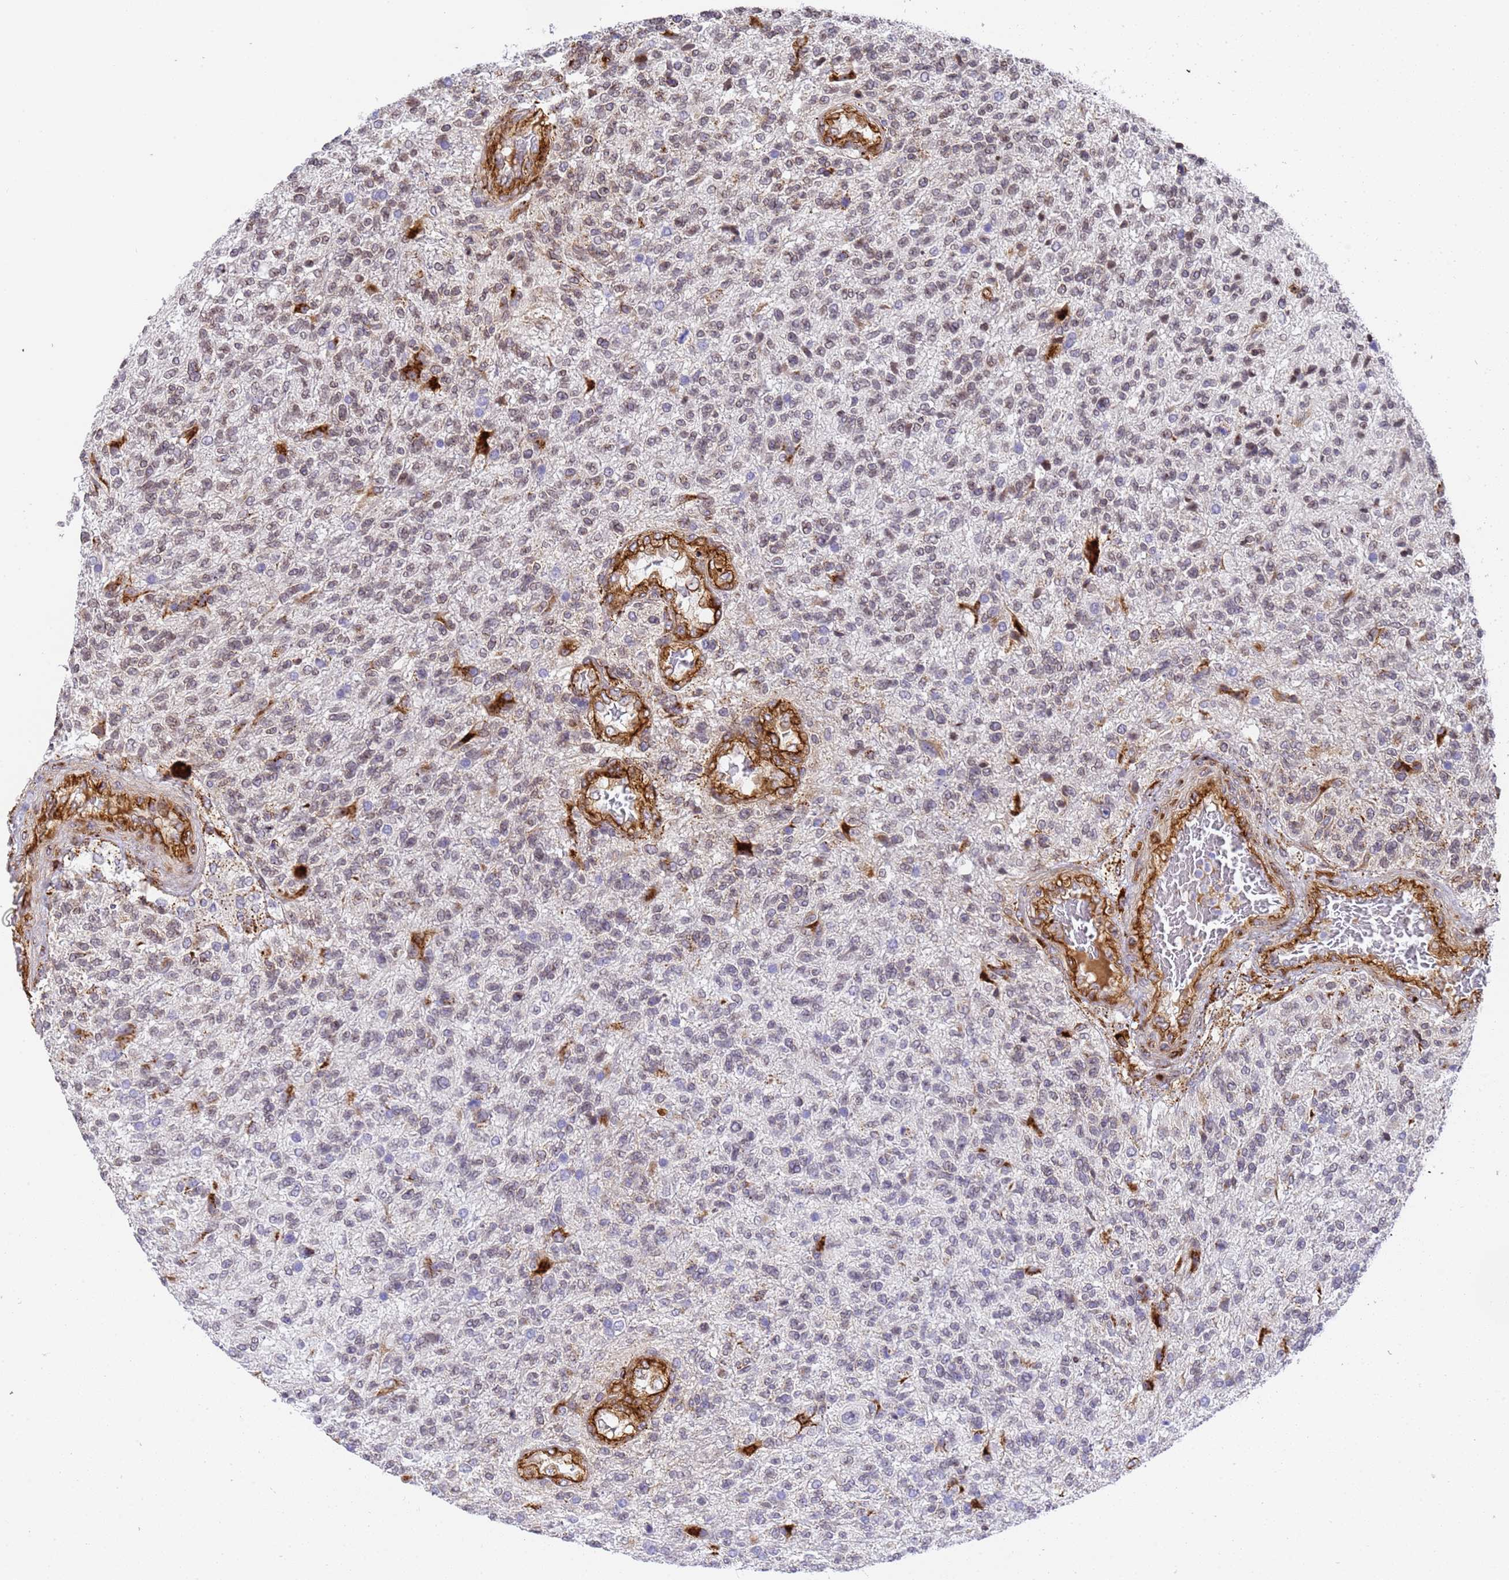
{"staining": {"intensity": "strong", "quantity": "<25%", "location": "cytoplasmic/membranous"}, "tissue": "glioma", "cell_type": "Tumor cells", "image_type": "cancer", "snomed": [{"axis": "morphology", "description": "Glioma, malignant, High grade"}, {"axis": "topography", "description": "Brain"}], "caption": "DAB immunohistochemical staining of human glioma demonstrates strong cytoplasmic/membranous protein expression in about <25% of tumor cells.", "gene": "IGFBP7", "patient": {"sex": "male", "age": 56}}